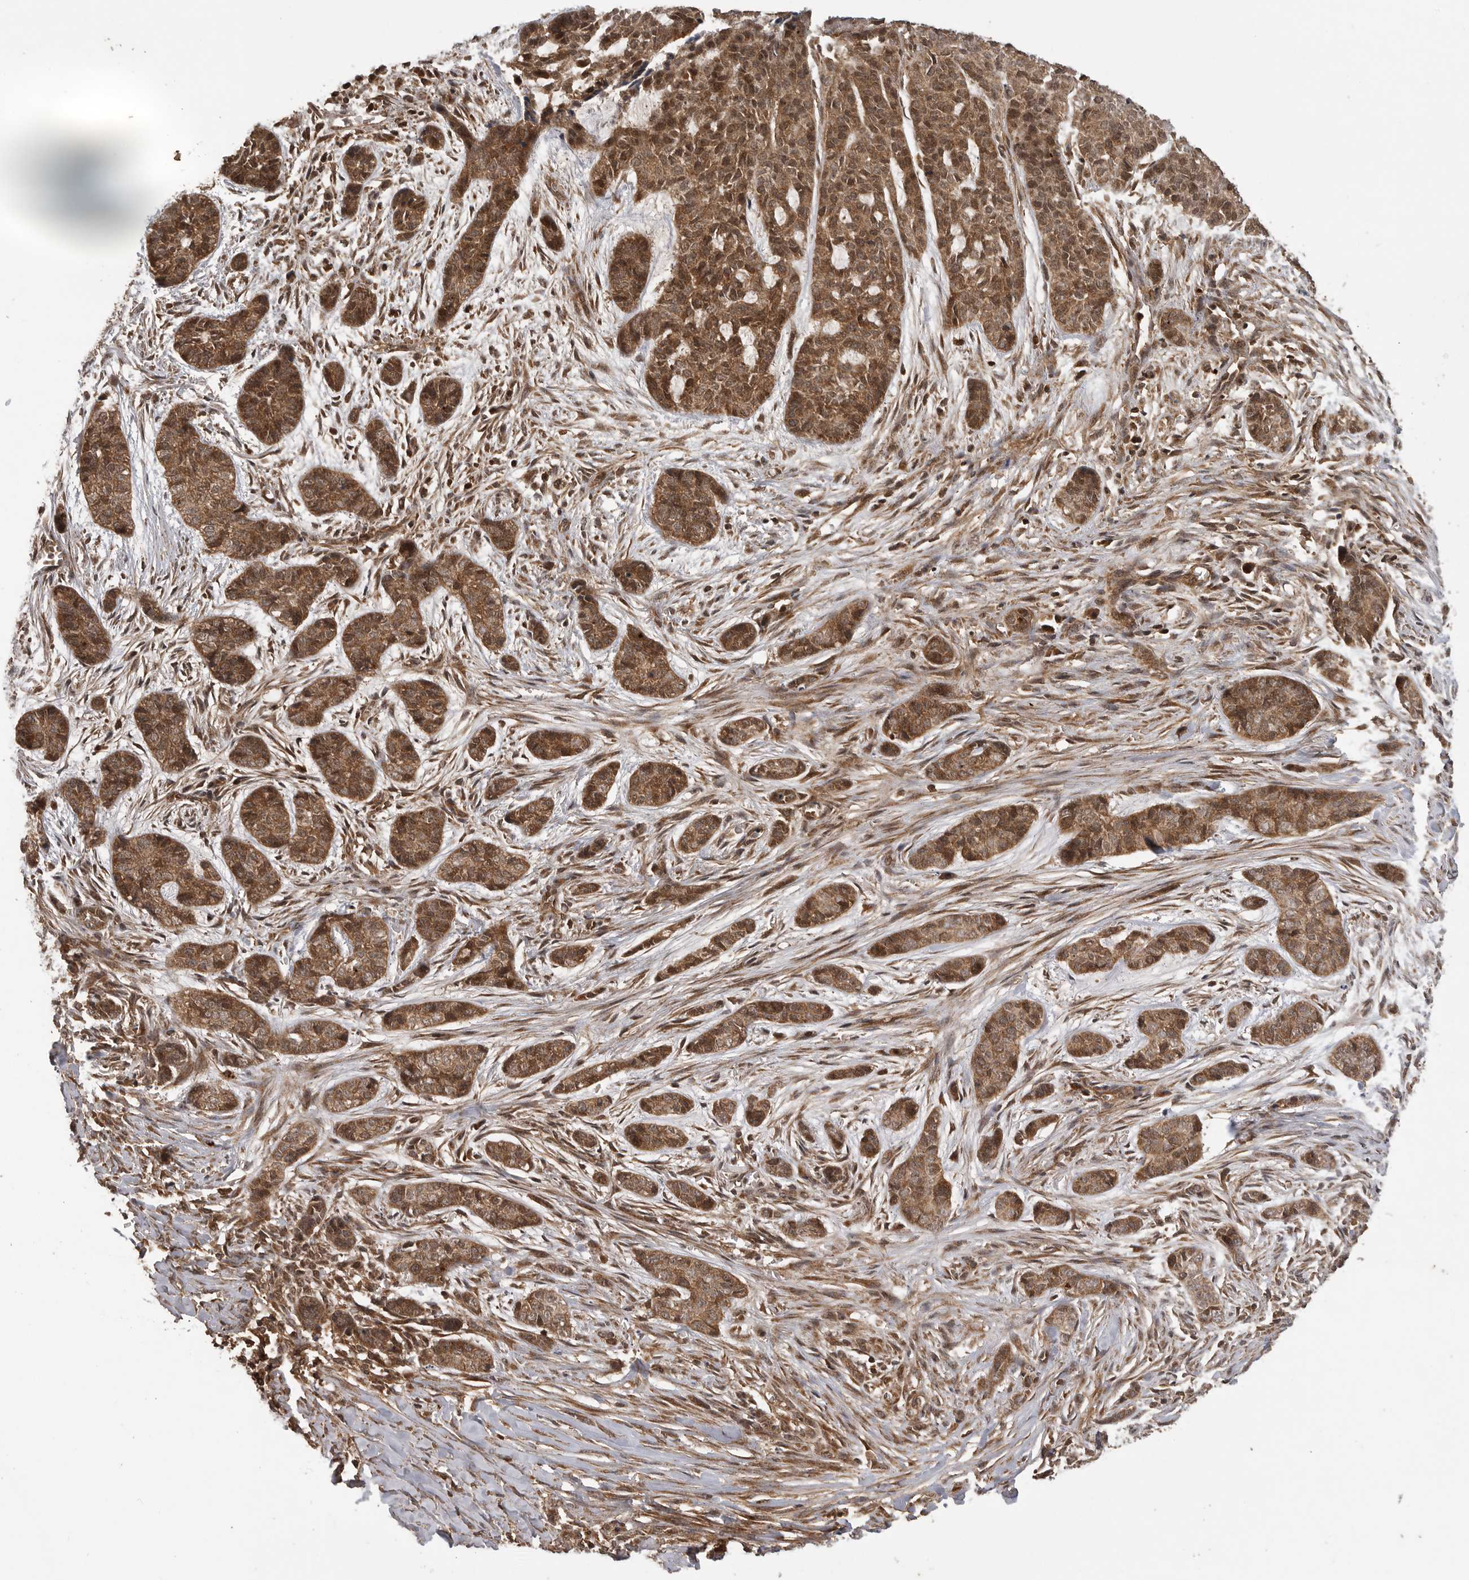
{"staining": {"intensity": "strong", "quantity": ">75%", "location": "cytoplasmic/membranous"}, "tissue": "skin cancer", "cell_type": "Tumor cells", "image_type": "cancer", "snomed": [{"axis": "morphology", "description": "Basal cell carcinoma"}, {"axis": "topography", "description": "Skin"}], "caption": "Human skin basal cell carcinoma stained for a protein (brown) reveals strong cytoplasmic/membranous positive expression in about >75% of tumor cells.", "gene": "PRDX4", "patient": {"sex": "female", "age": 64}}